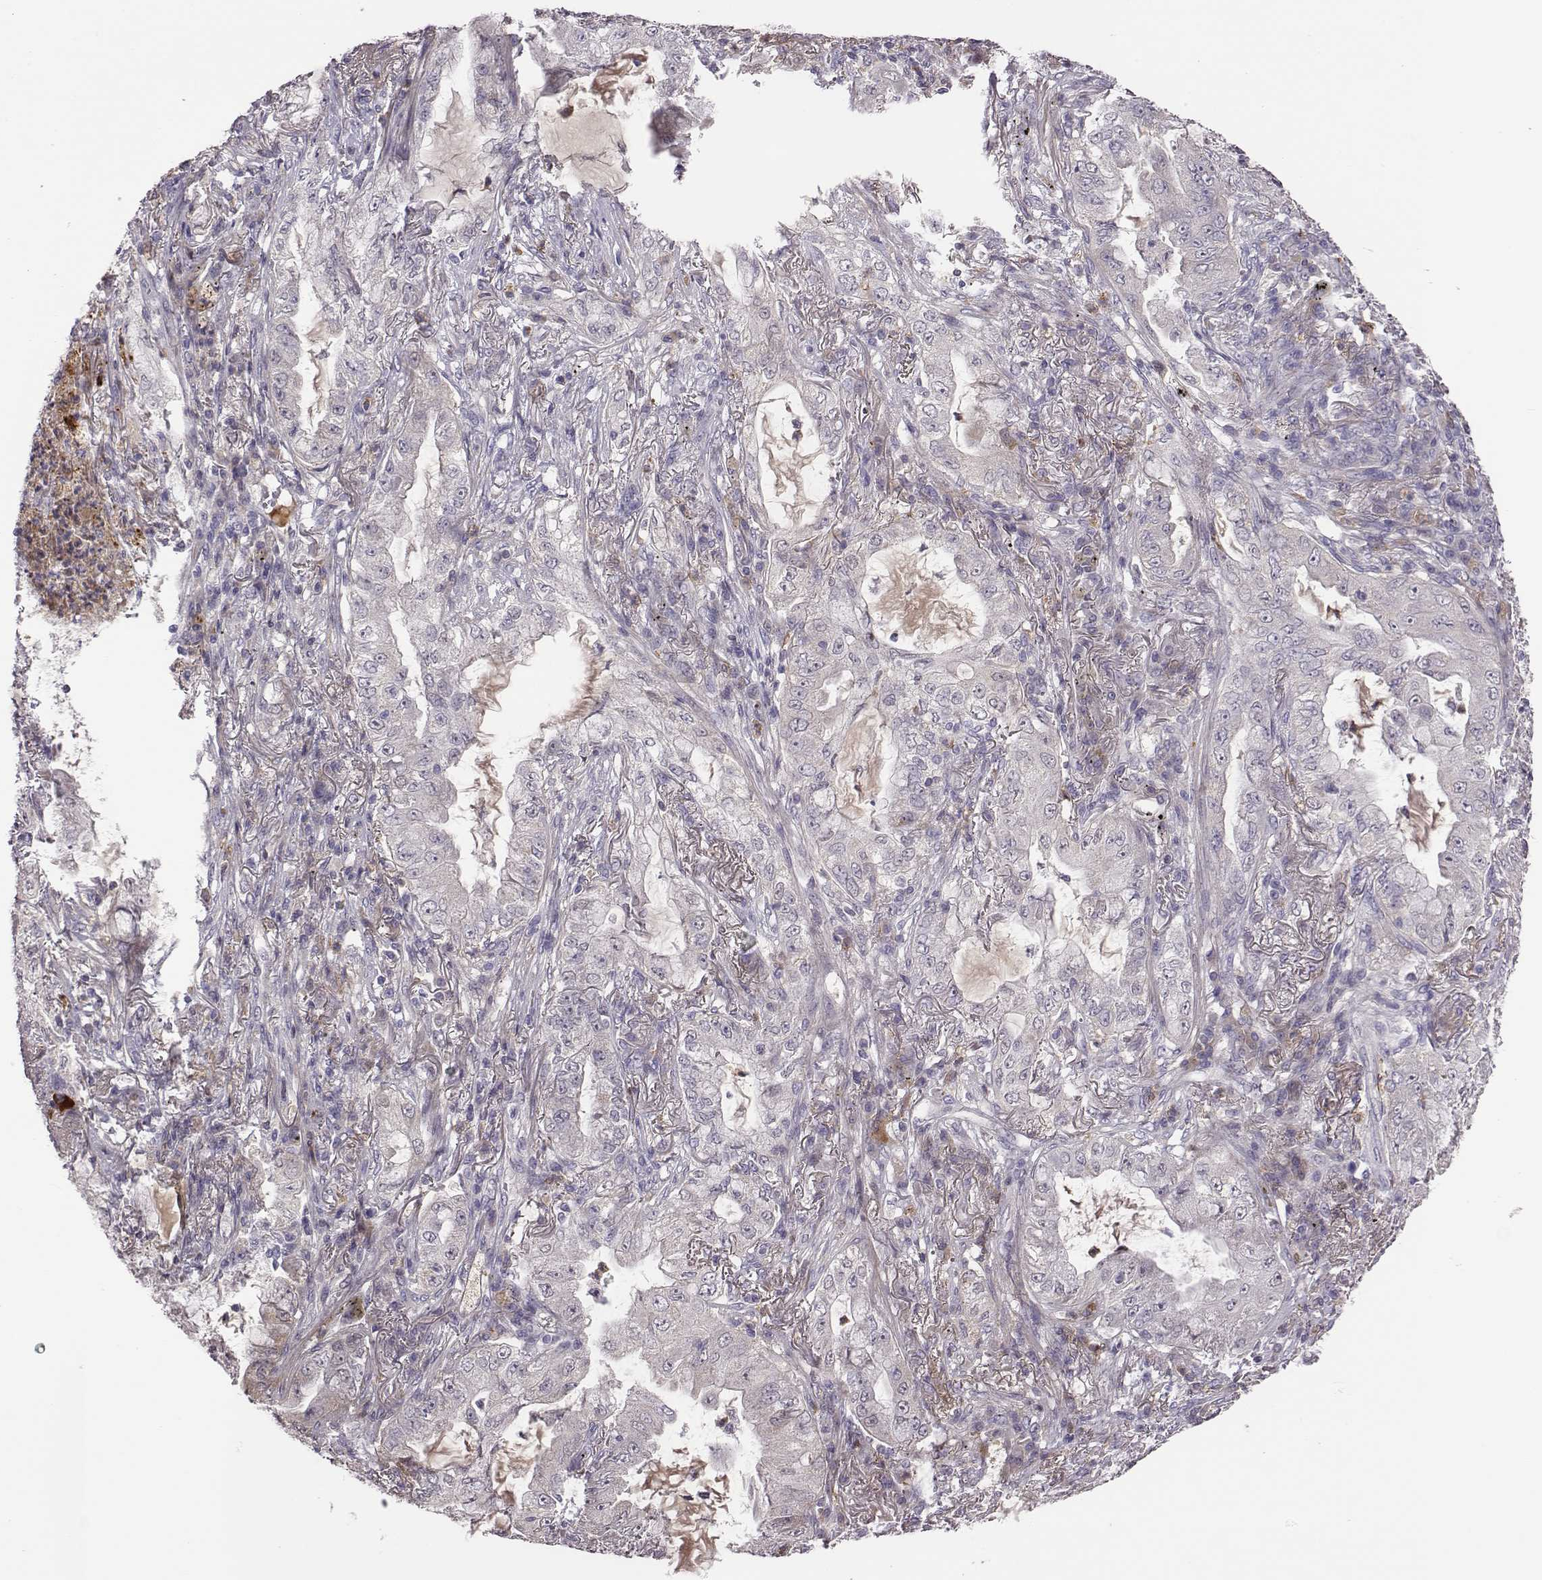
{"staining": {"intensity": "negative", "quantity": "none", "location": "none"}, "tissue": "lung cancer", "cell_type": "Tumor cells", "image_type": "cancer", "snomed": [{"axis": "morphology", "description": "Adenocarcinoma, NOS"}, {"axis": "topography", "description": "Lung"}], "caption": "Image shows no protein staining in tumor cells of adenocarcinoma (lung) tissue.", "gene": "KMO", "patient": {"sex": "female", "age": 73}}